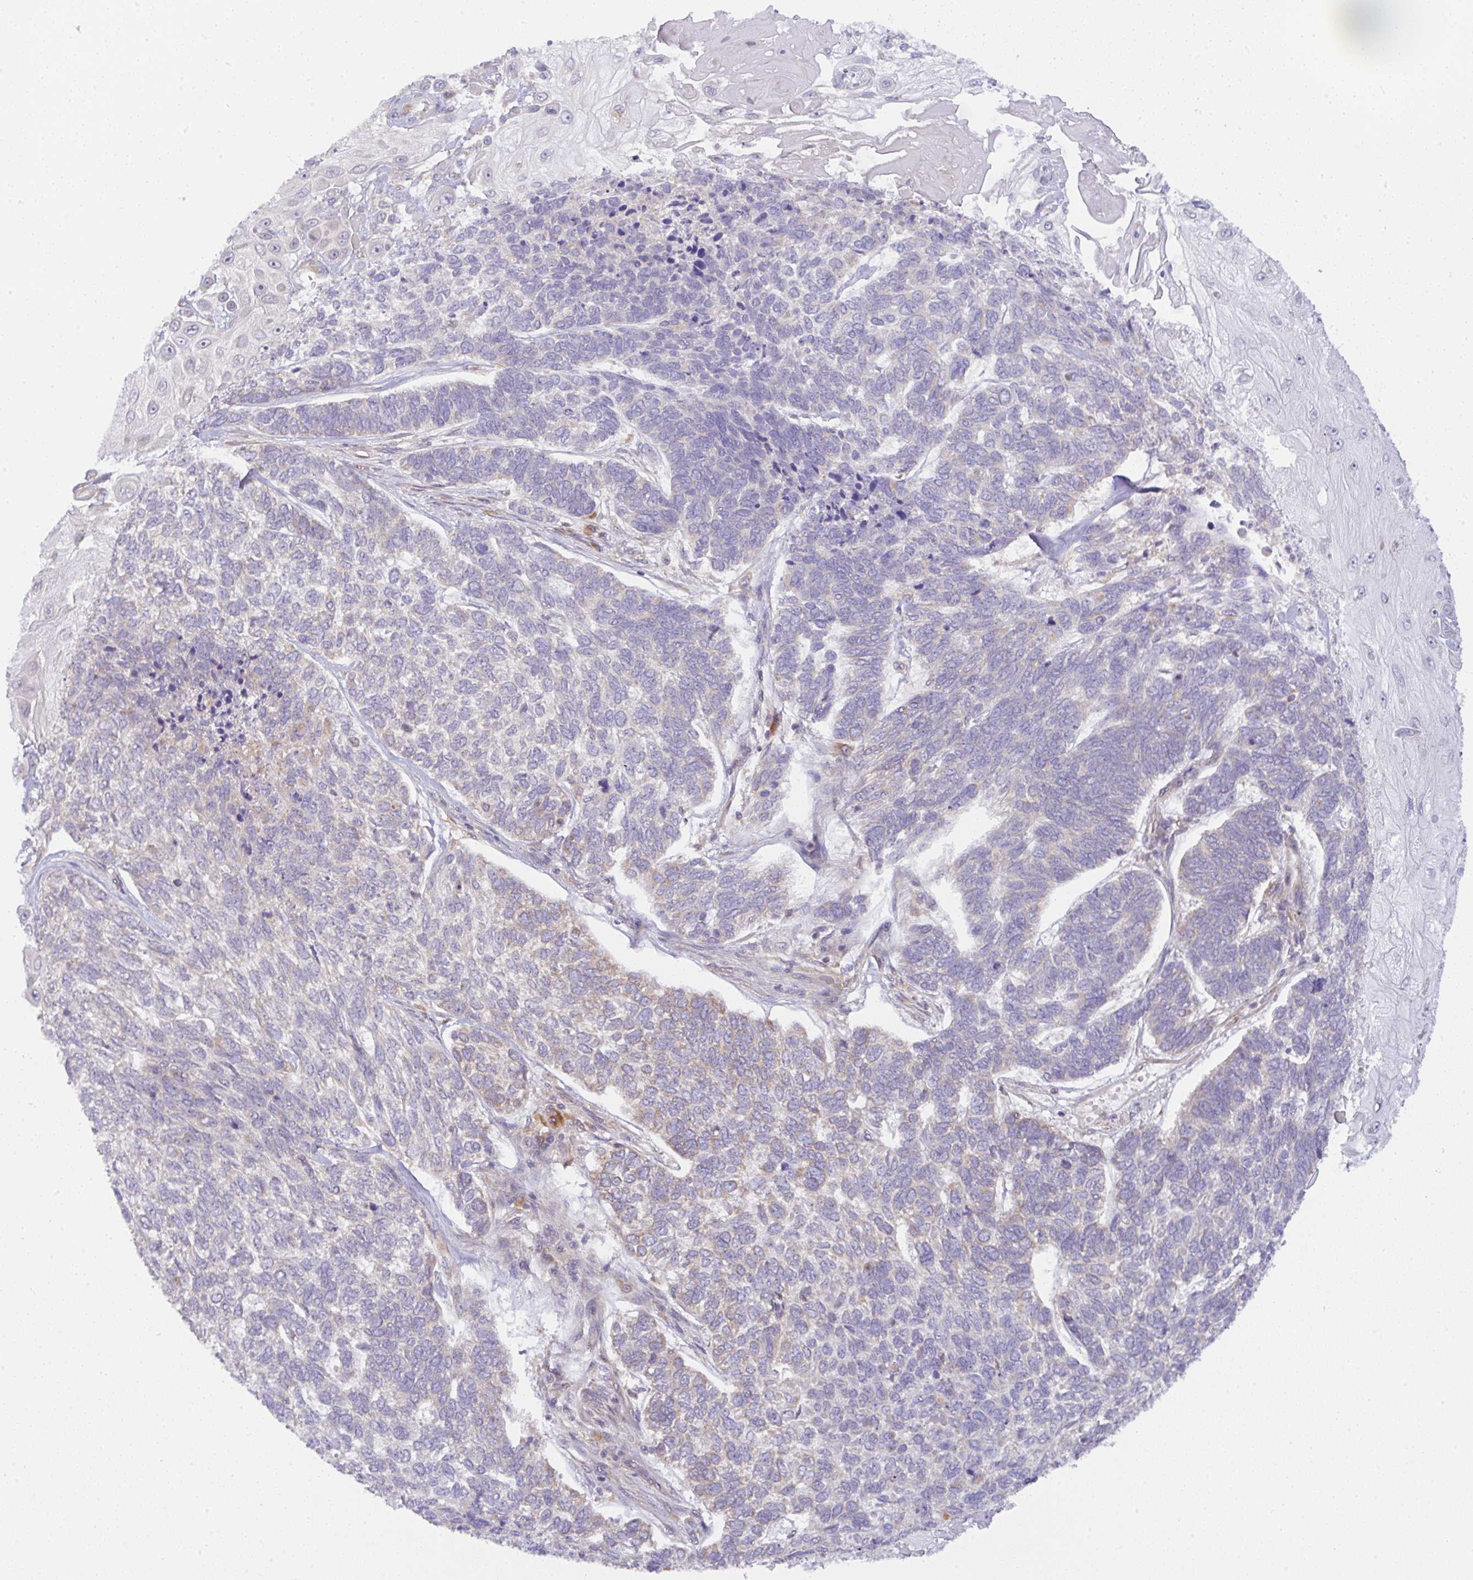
{"staining": {"intensity": "negative", "quantity": "none", "location": "none"}, "tissue": "skin cancer", "cell_type": "Tumor cells", "image_type": "cancer", "snomed": [{"axis": "morphology", "description": "Basal cell carcinoma"}, {"axis": "topography", "description": "Skin"}], "caption": "This micrograph is of basal cell carcinoma (skin) stained with immunohistochemistry (IHC) to label a protein in brown with the nuclei are counter-stained blue. There is no expression in tumor cells. (DAB (3,3'-diaminobenzidine) IHC with hematoxylin counter stain).", "gene": "DERL2", "patient": {"sex": "female", "age": 65}}